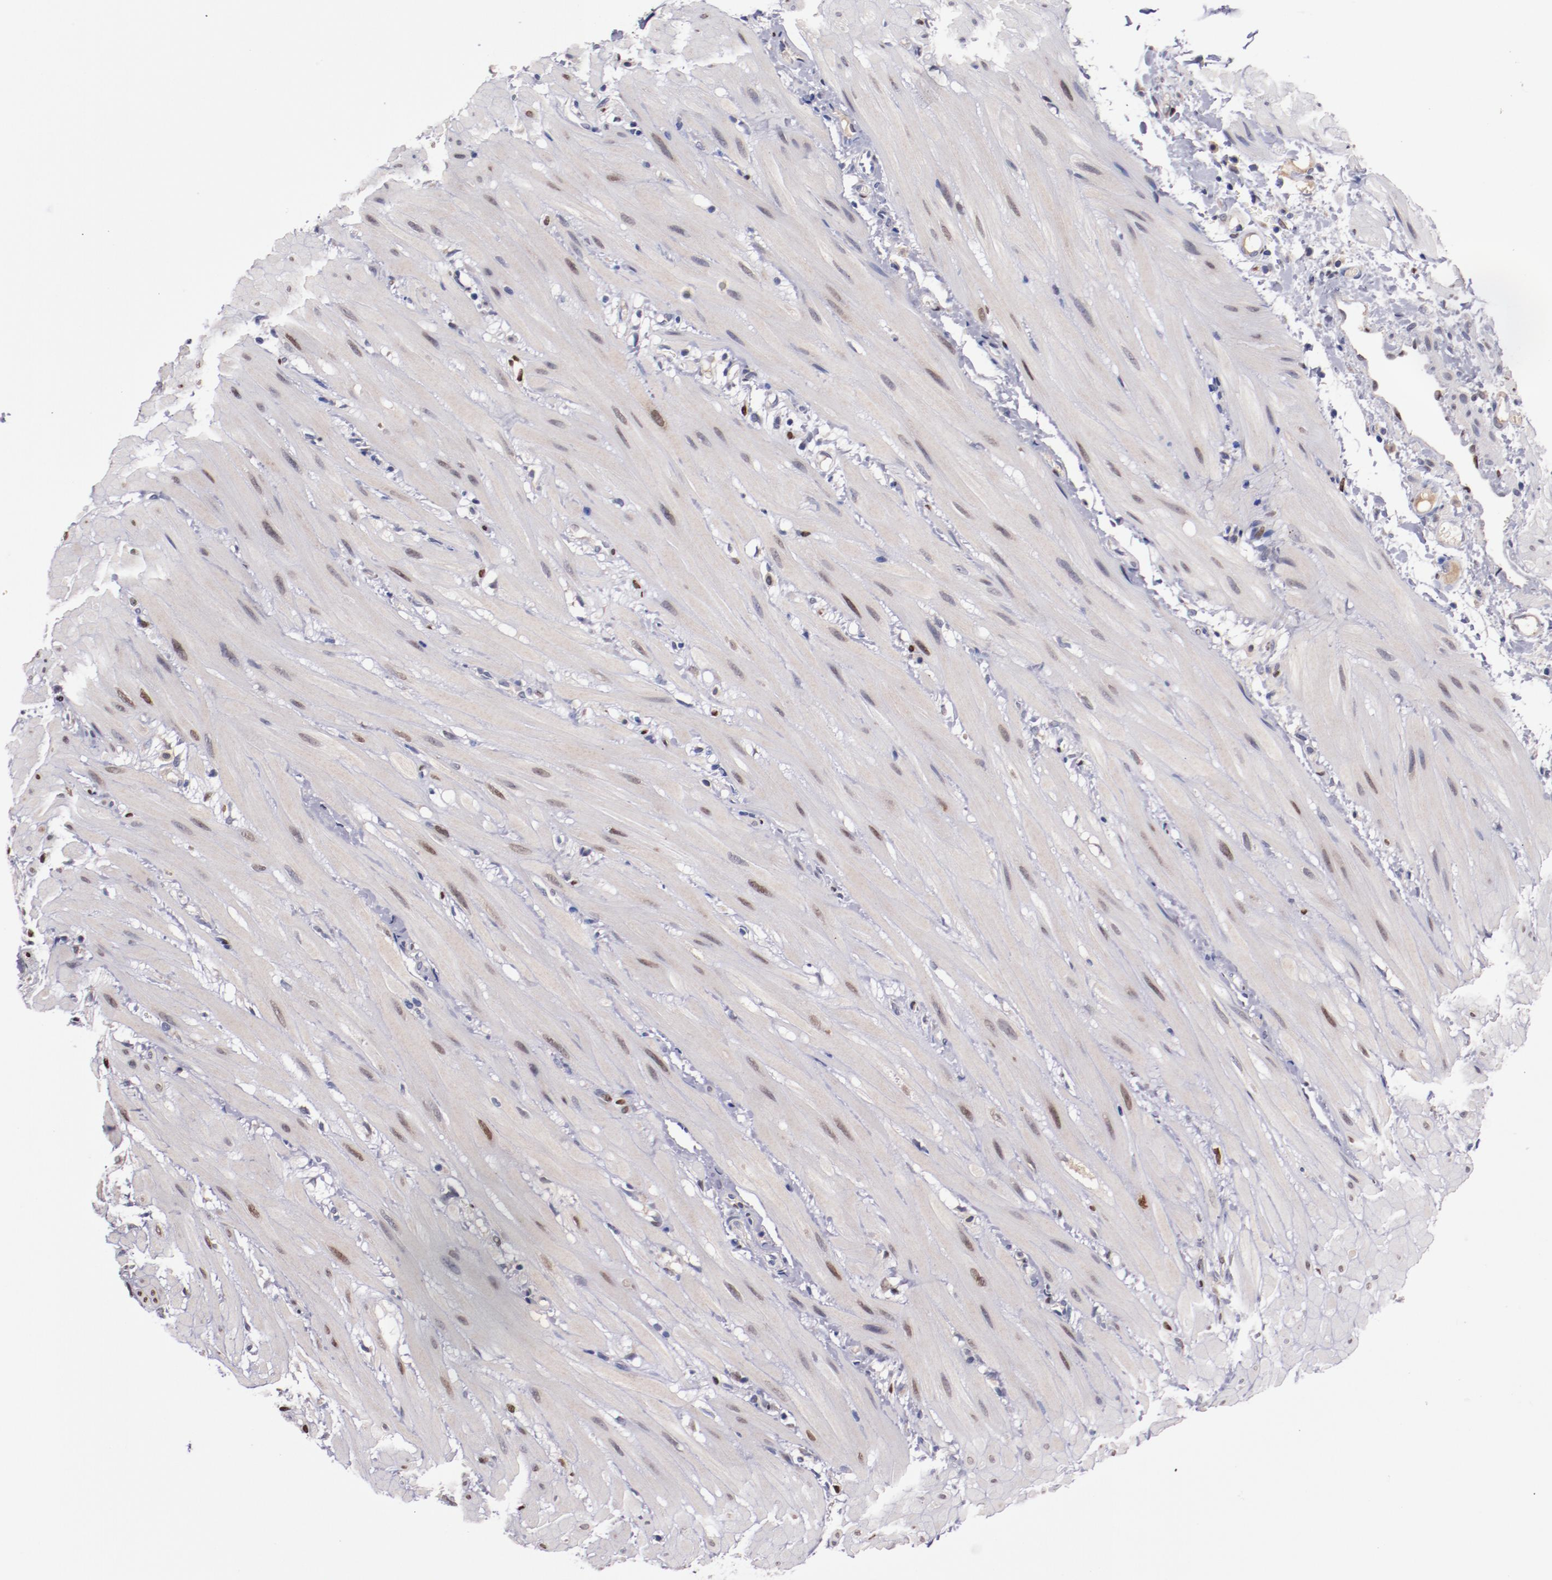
{"staining": {"intensity": "weak", "quantity": ">75%", "location": "cytoplasmic/membranous"}, "tissue": "small intestine", "cell_type": "Glandular cells", "image_type": "normal", "snomed": [{"axis": "morphology", "description": "Normal tissue, NOS"}, {"axis": "topography", "description": "Small intestine"}], "caption": "A brown stain labels weak cytoplasmic/membranous positivity of a protein in glandular cells of benign human small intestine. Nuclei are stained in blue.", "gene": "FAM81A", "patient": {"sex": "female", "age": 61}}